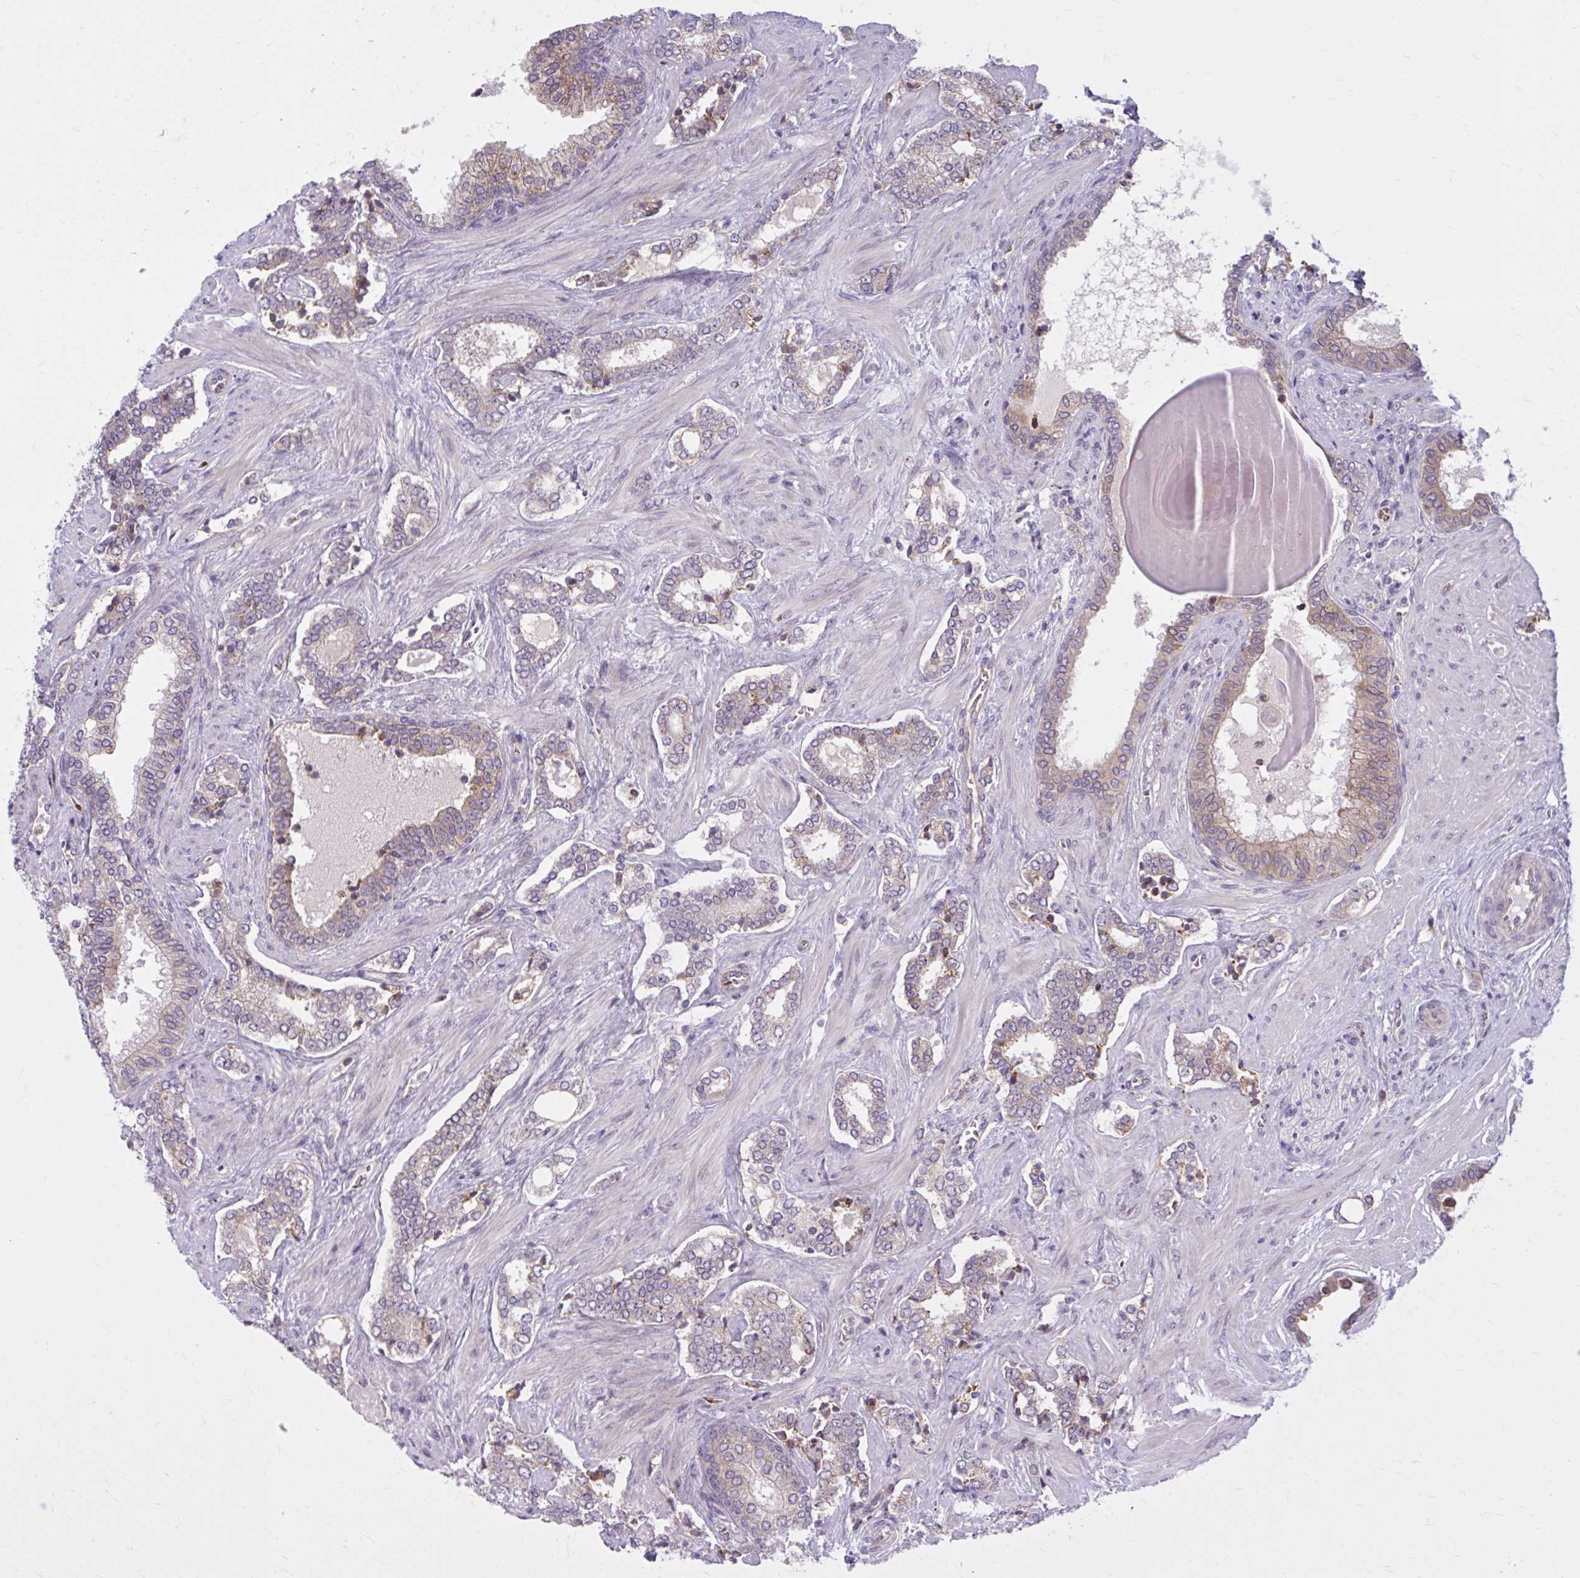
{"staining": {"intensity": "weak", "quantity": "<25%", "location": "cytoplasmic/membranous"}, "tissue": "prostate cancer", "cell_type": "Tumor cells", "image_type": "cancer", "snomed": [{"axis": "morphology", "description": "Adenocarcinoma, High grade"}, {"axis": "topography", "description": "Prostate"}], "caption": "A histopathology image of prostate adenocarcinoma (high-grade) stained for a protein exhibits no brown staining in tumor cells.", "gene": "SNF8", "patient": {"sex": "male", "age": 60}}